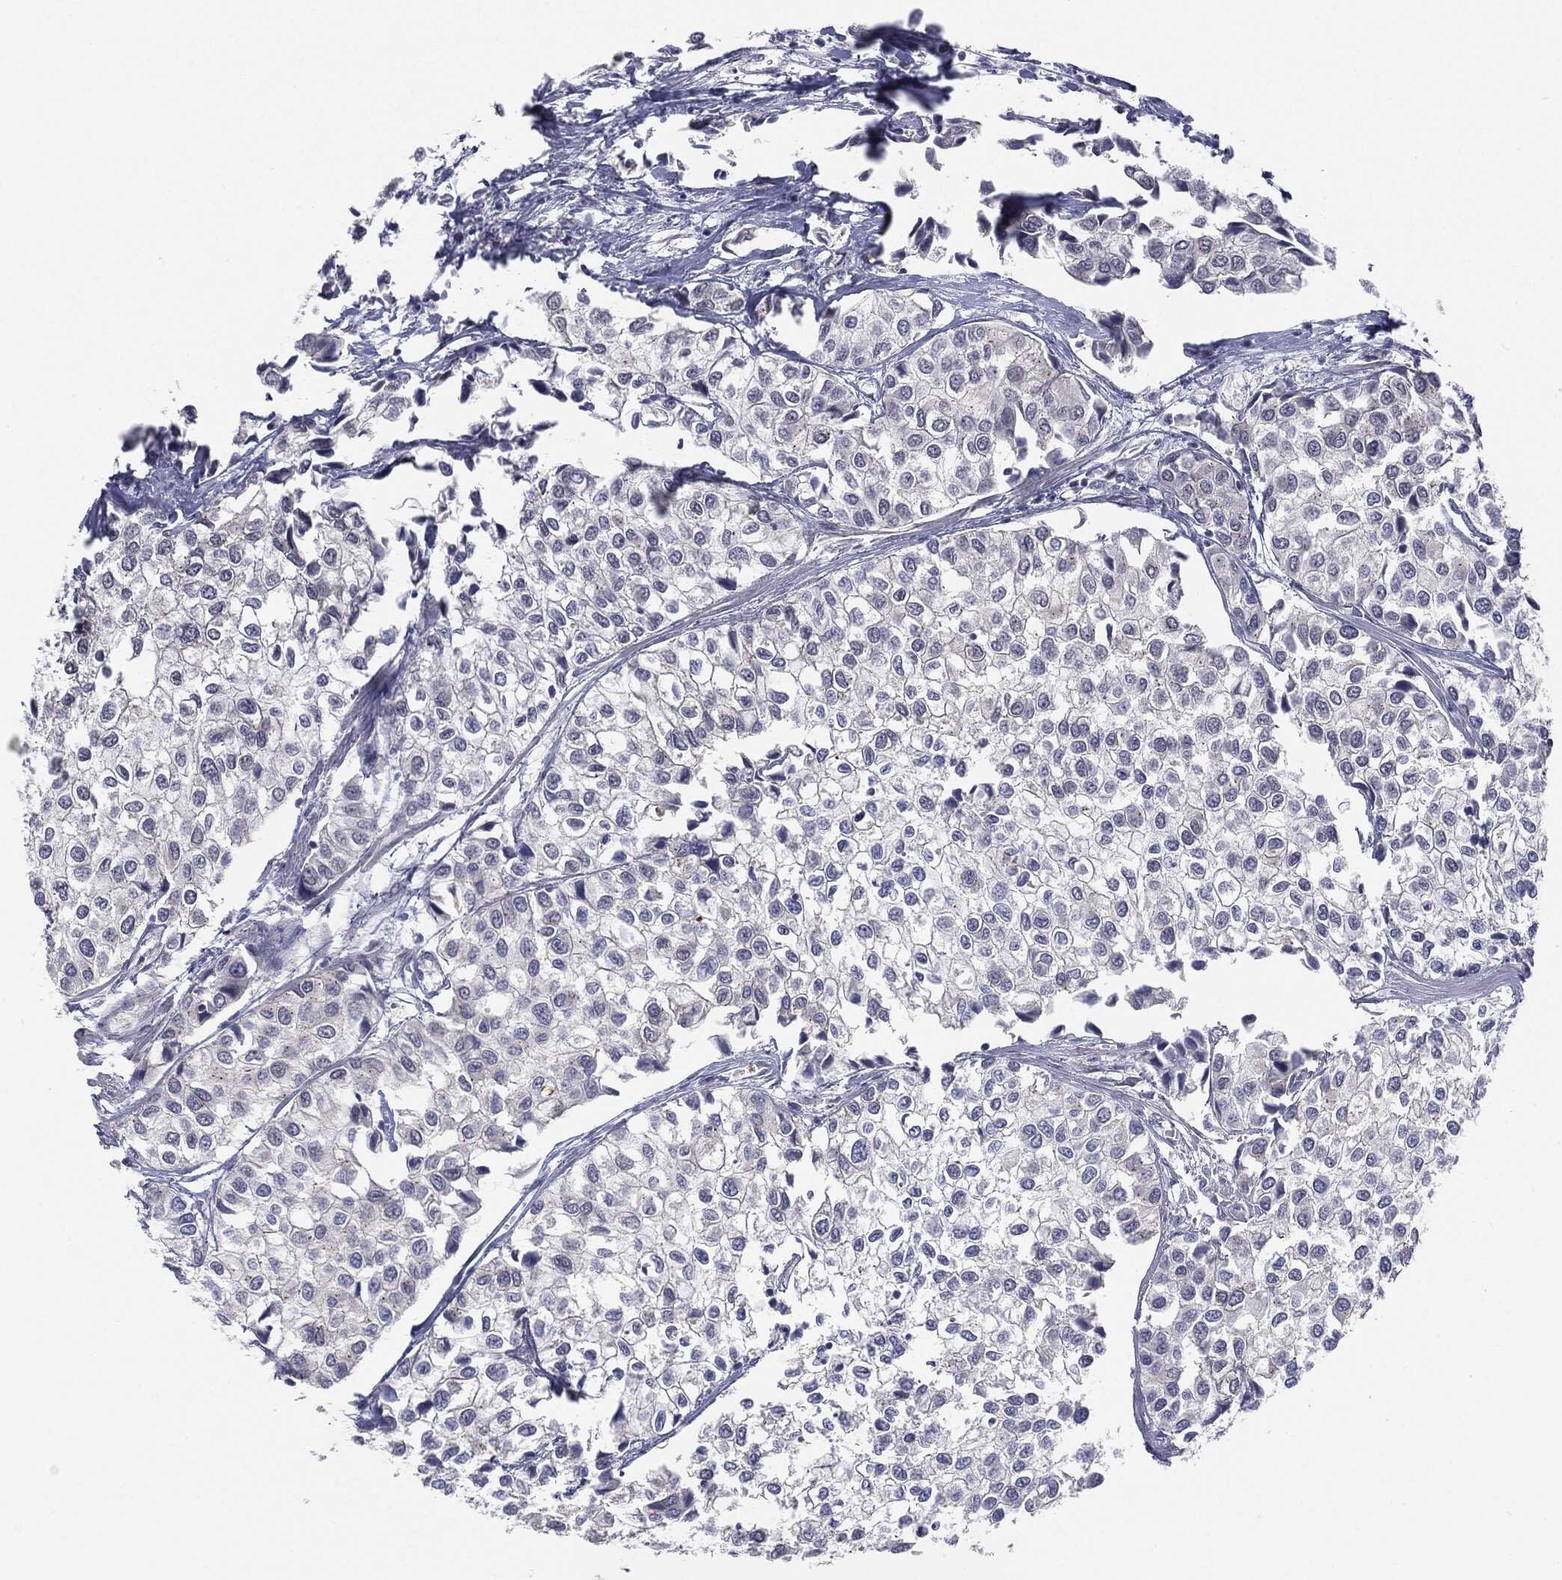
{"staining": {"intensity": "negative", "quantity": "none", "location": "none"}, "tissue": "urothelial cancer", "cell_type": "Tumor cells", "image_type": "cancer", "snomed": [{"axis": "morphology", "description": "Urothelial carcinoma, High grade"}, {"axis": "topography", "description": "Urinary bladder"}], "caption": "Urothelial cancer stained for a protein using immunohistochemistry (IHC) reveals no positivity tumor cells.", "gene": "SLC5A5", "patient": {"sex": "male", "age": 73}}